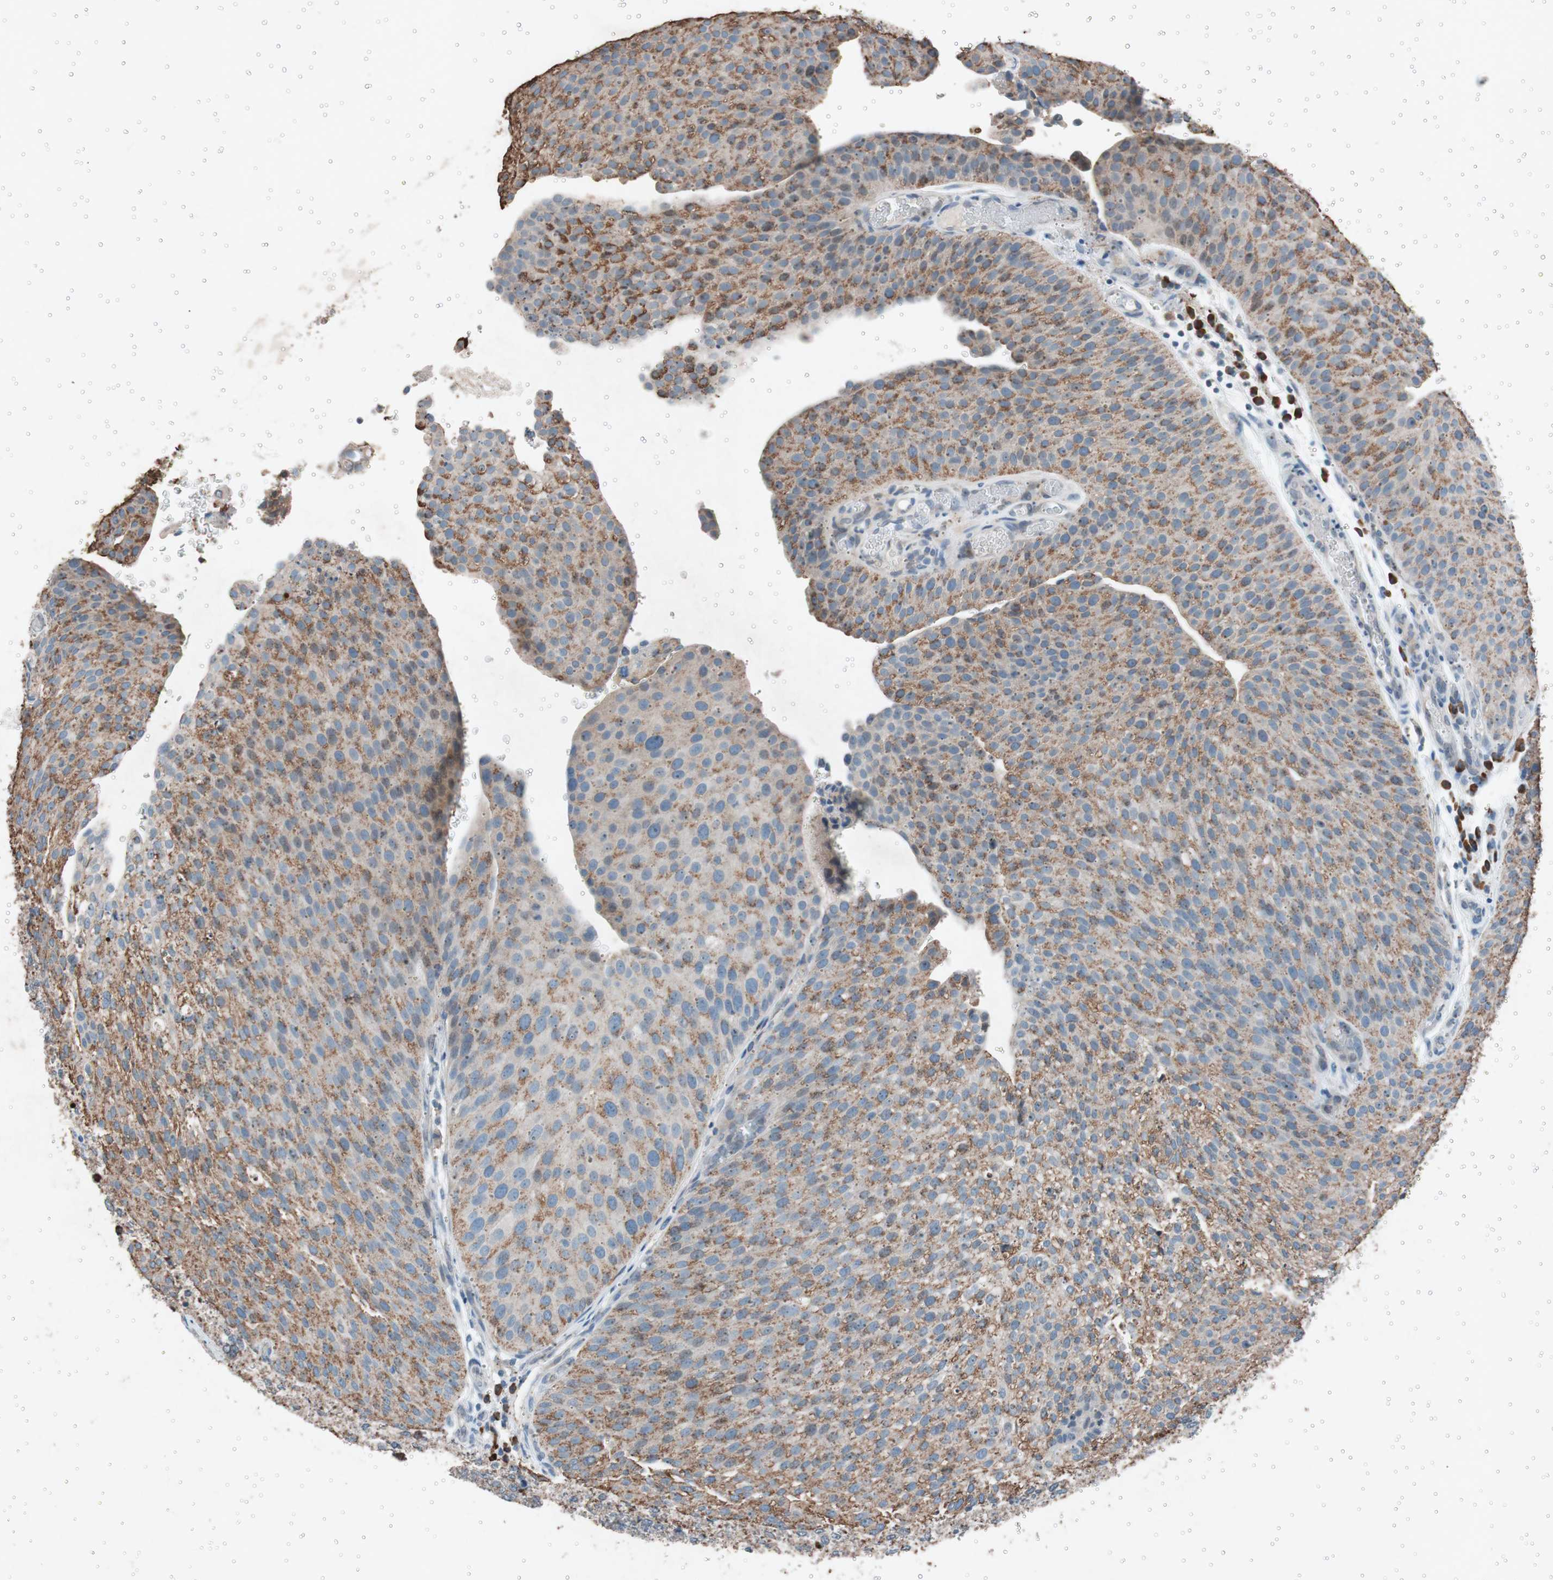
{"staining": {"intensity": "moderate", "quantity": "25%-75%", "location": "cytoplasmic/membranous"}, "tissue": "urothelial cancer", "cell_type": "Tumor cells", "image_type": "cancer", "snomed": [{"axis": "morphology", "description": "Urothelial carcinoma, Low grade"}, {"axis": "topography", "description": "Smooth muscle"}, {"axis": "topography", "description": "Urinary bladder"}], "caption": "Immunohistochemical staining of urothelial cancer demonstrates moderate cytoplasmic/membranous protein positivity in approximately 25%-75% of tumor cells. Immunohistochemistry stains the protein in brown and the nuclei are stained blue.", "gene": "GRB7", "patient": {"sex": "male", "age": 60}}